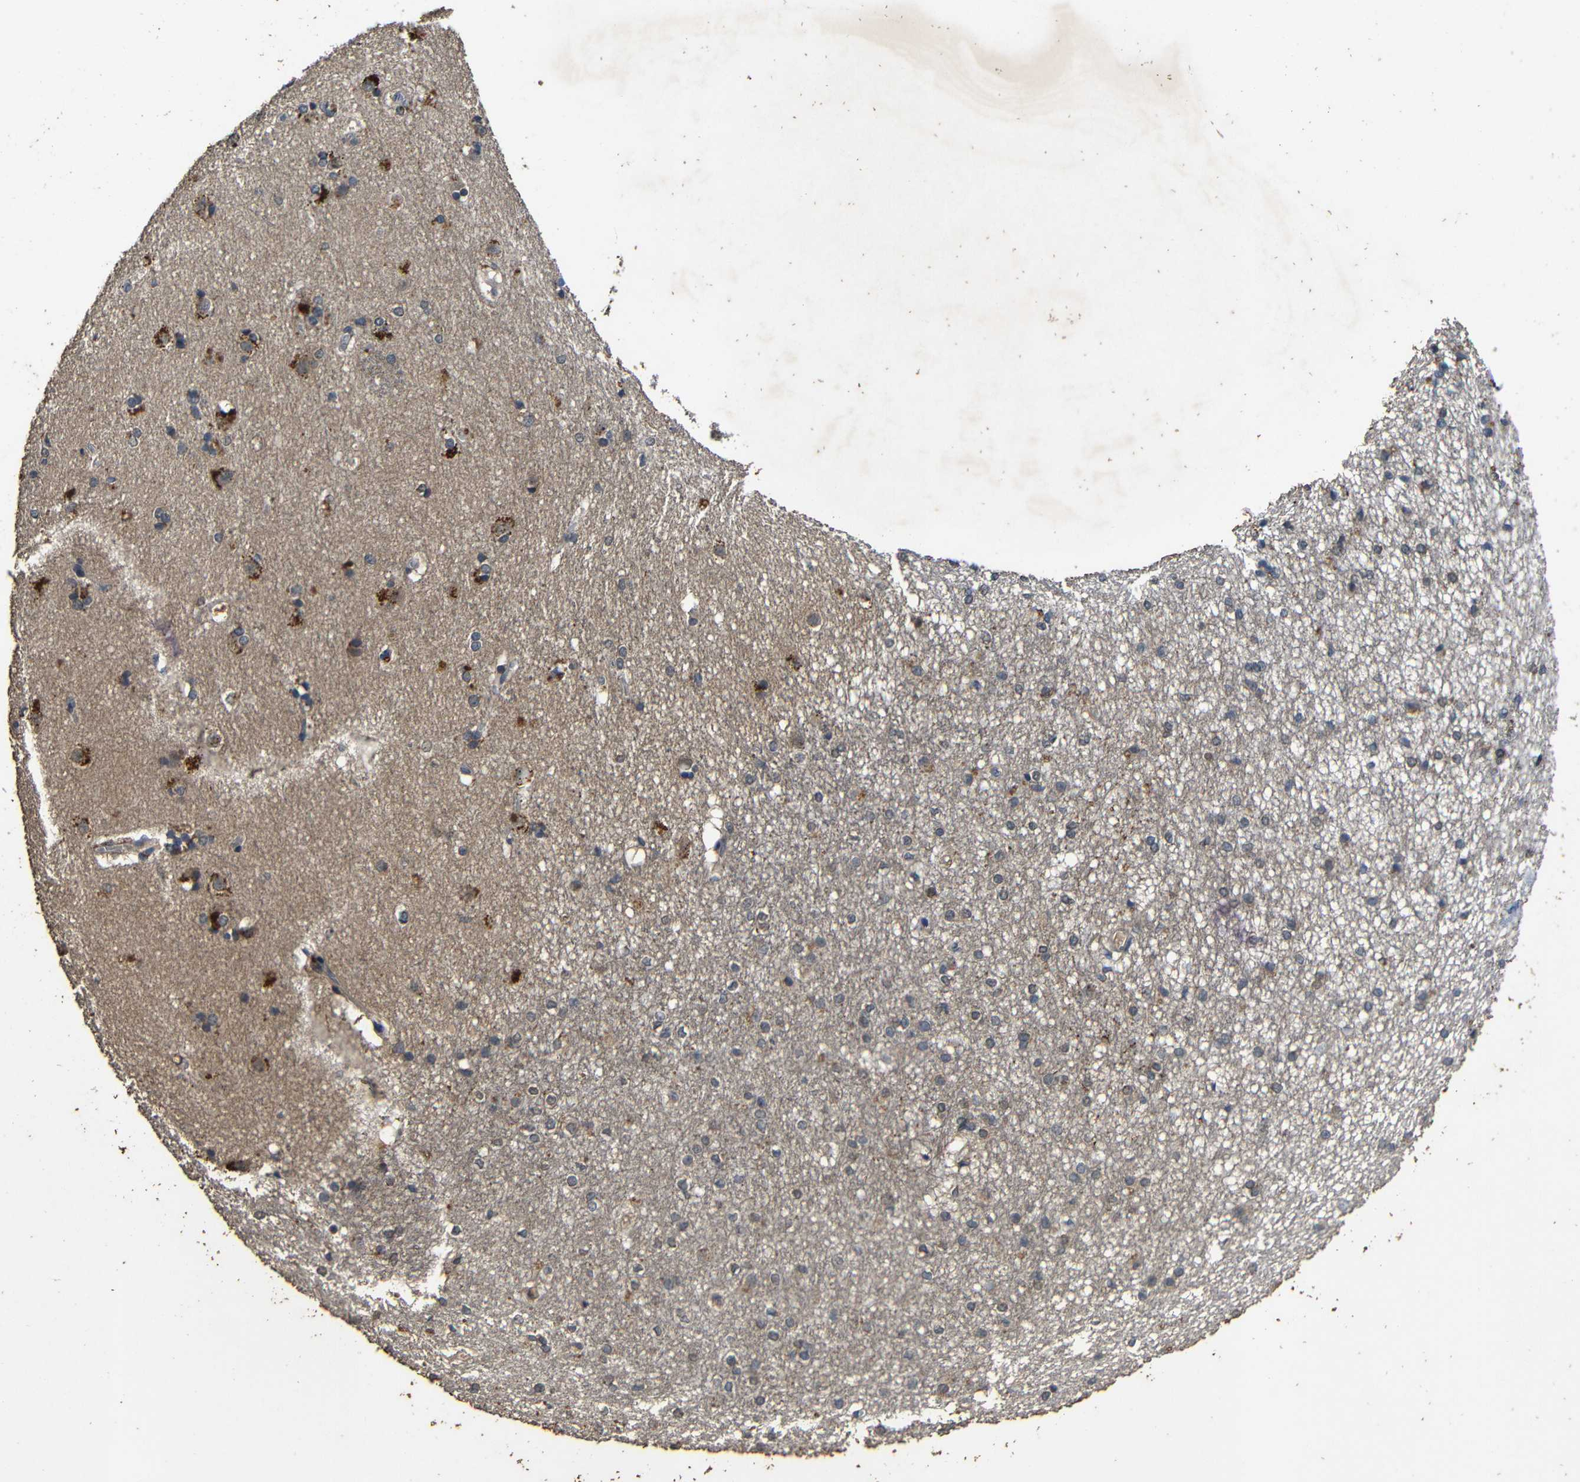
{"staining": {"intensity": "strong", "quantity": "<25%", "location": "cytoplasmic/membranous"}, "tissue": "caudate", "cell_type": "Glial cells", "image_type": "normal", "snomed": [{"axis": "morphology", "description": "Normal tissue, NOS"}, {"axis": "topography", "description": "Lateral ventricle wall"}], "caption": "DAB immunohistochemical staining of normal caudate exhibits strong cytoplasmic/membranous protein expression in about <25% of glial cells.", "gene": "C6orf89", "patient": {"sex": "female", "age": 19}}